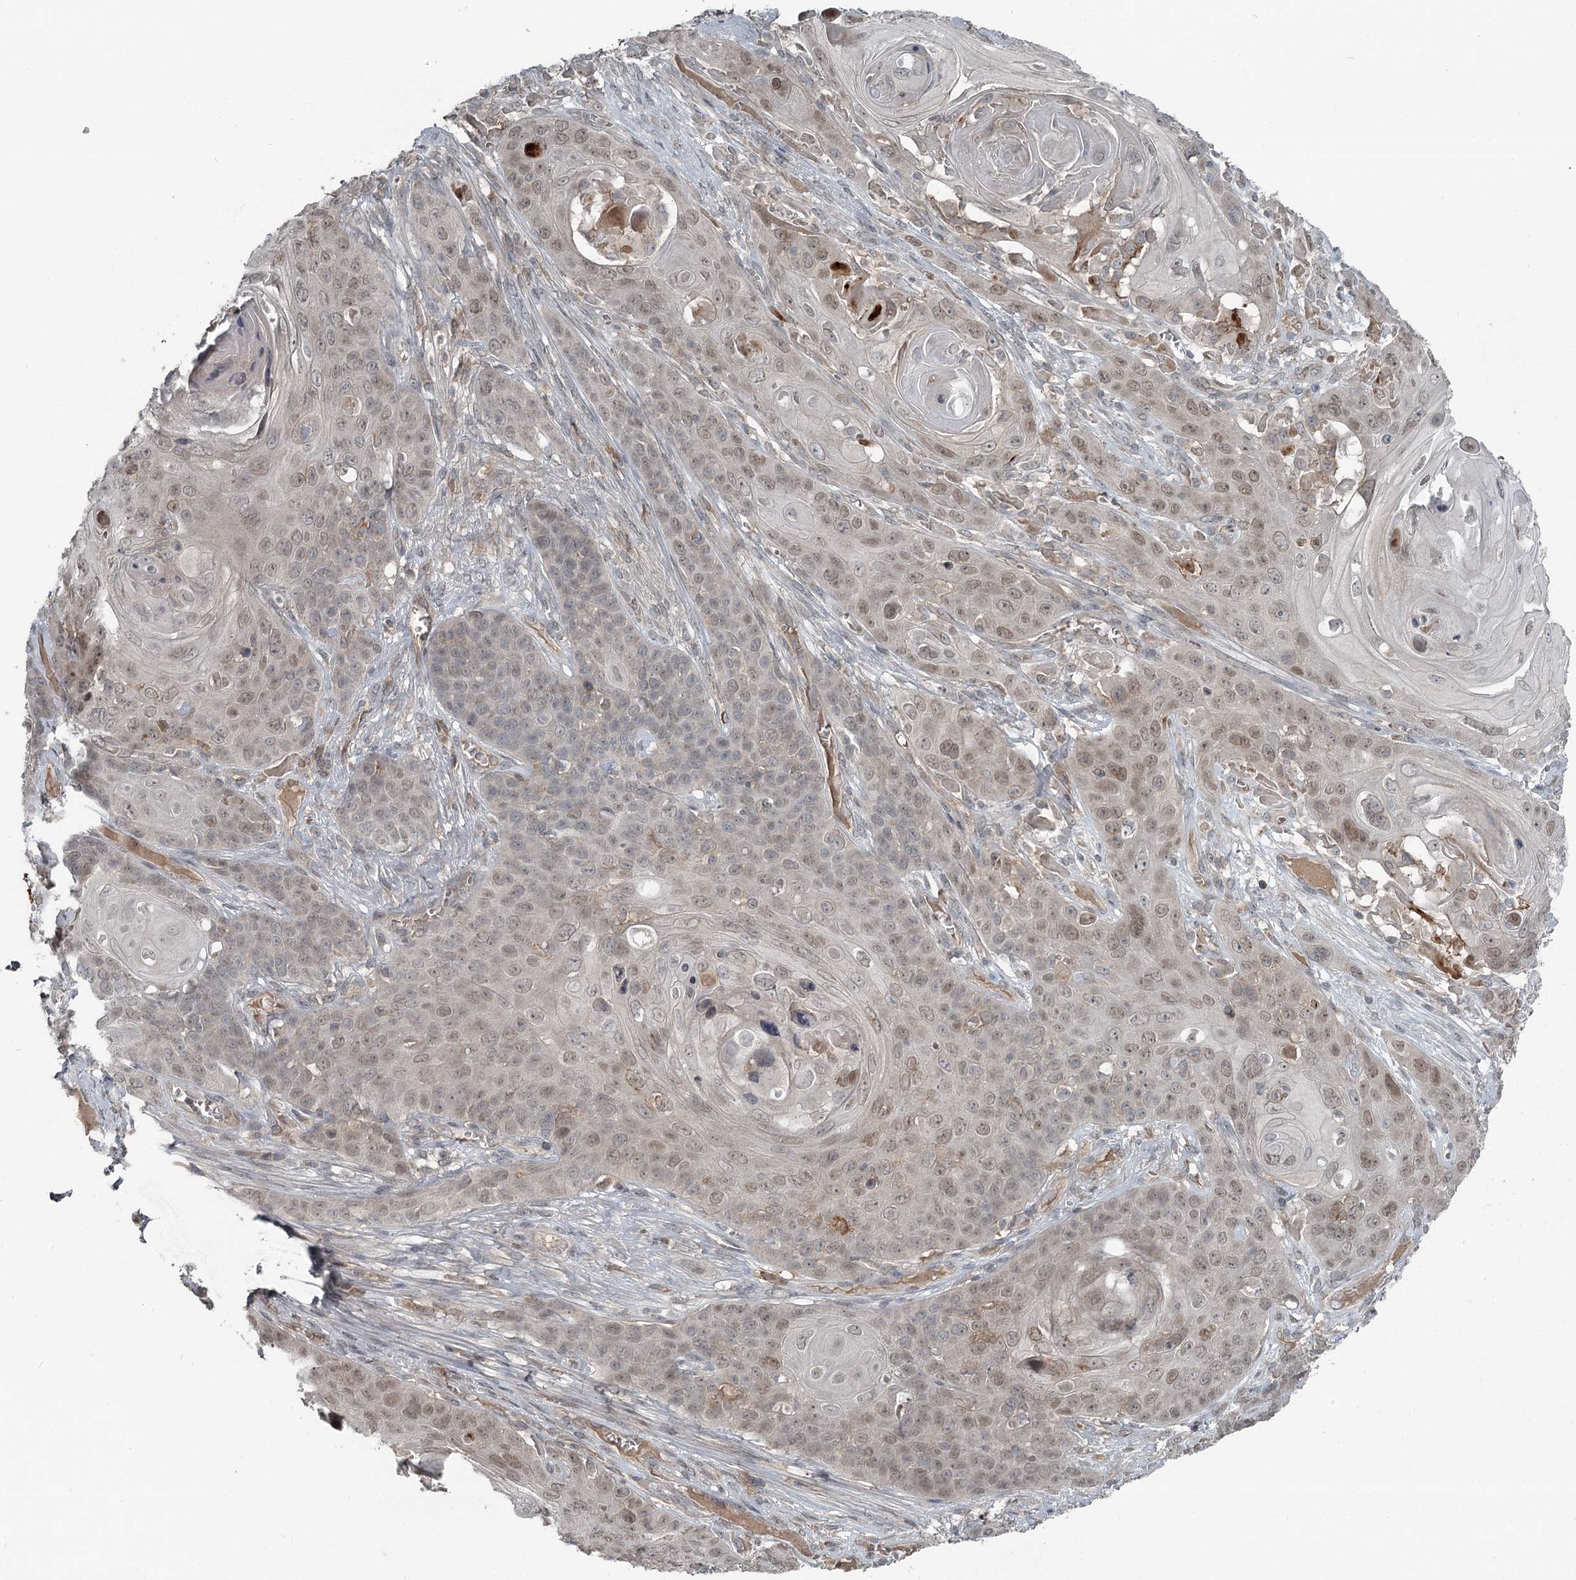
{"staining": {"intensity": "weak", "quantity": "25%-75%", "location": "nuclear"}, "tissue": "skin cancer", "cell_type": "Tumor cells", "image_type": "cancer", "snomed": [{"axis": "morphology", "description": "Squamous cell carcinoma, NOS"}, {"axis": "topography", "description": "Skin"}], "caption": "Tumor cells exhibit low levels of weak nuclear staining in about 25%-75% of cells in human squamous cell carcinoma (skin).", "gene": "SLC39A8", "patient": {"sex": "male", "age": 55}}